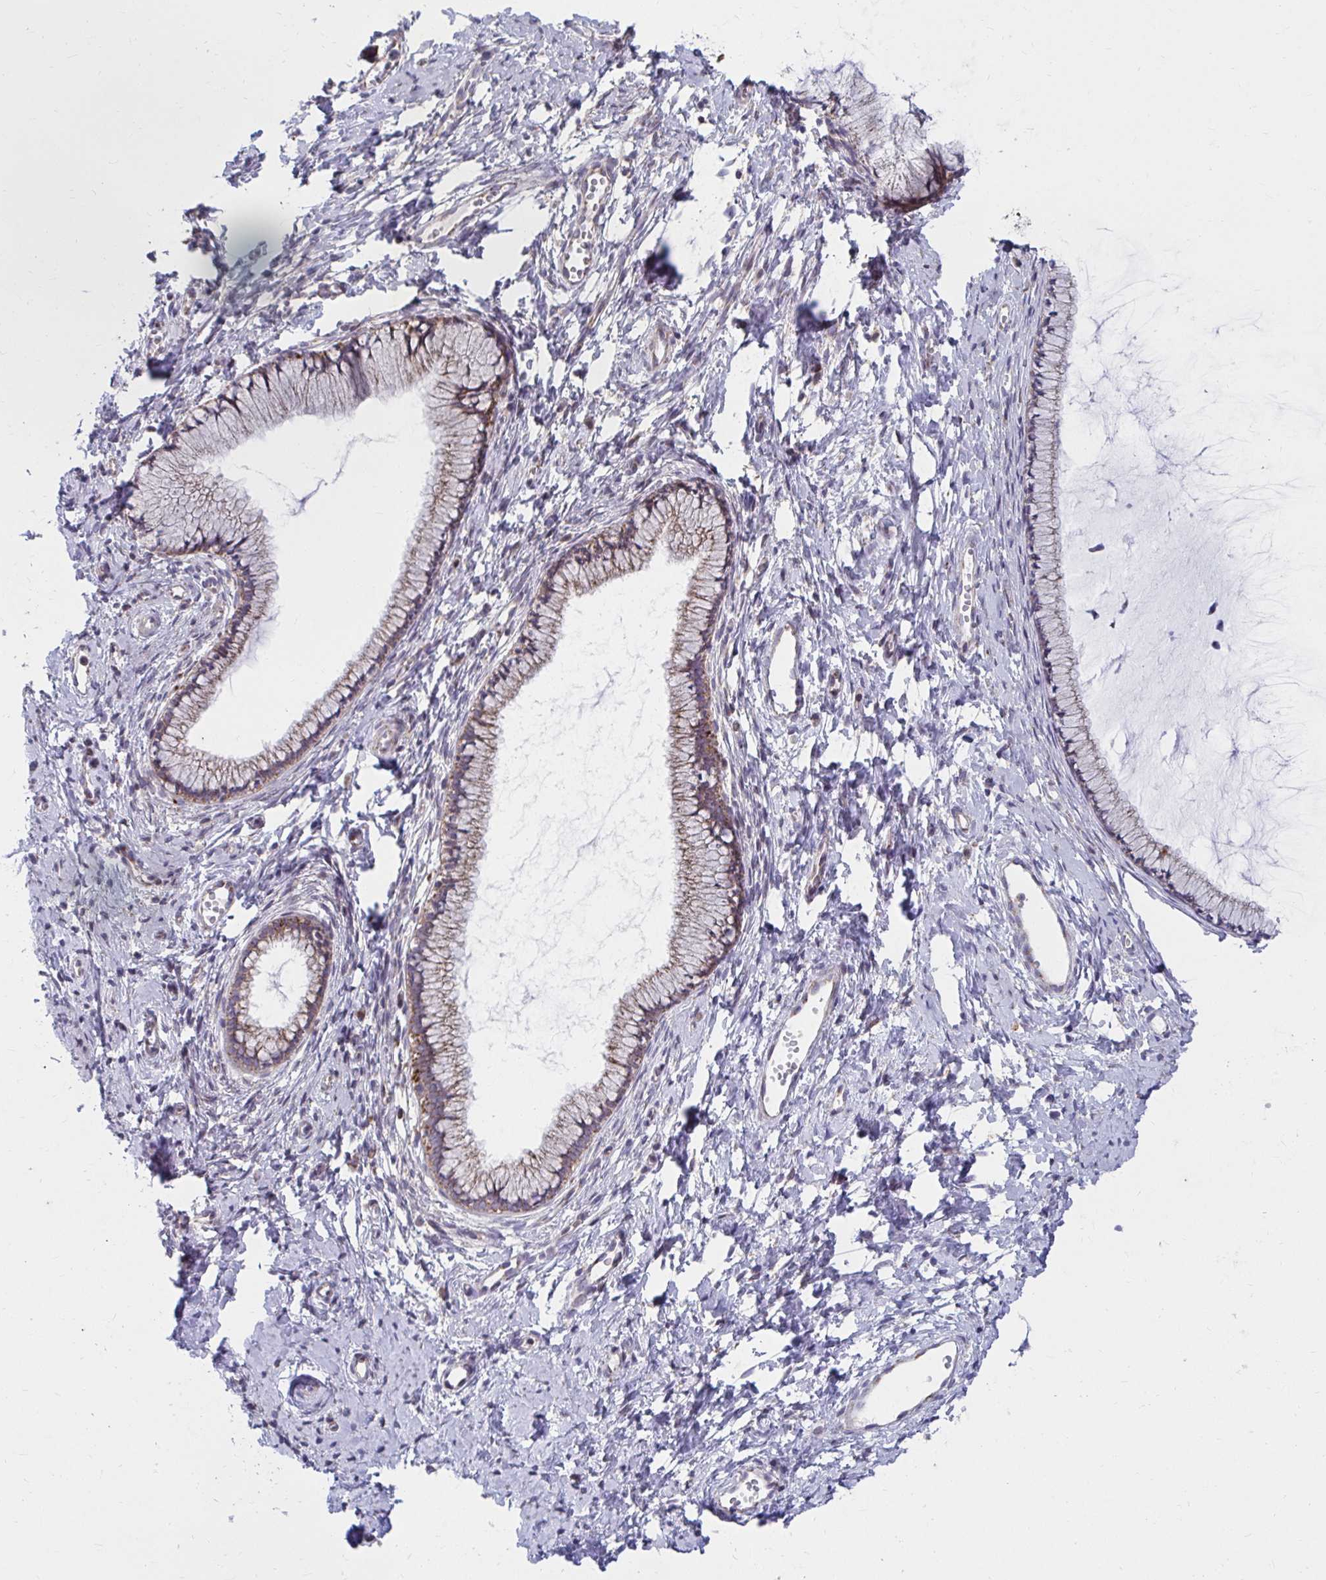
{"staining": {"intensity": "weak", "quantity": "25%-75%", "location": "cytoplasmic/membranous"}, "tissue": "cervix", "cell_type": "Glandular cells", "image_type": "normal", "snomed": [{"axis": "morphology", "description": "Normal tissue, NOS"}, {"axis": "topography", "description": "Cervix"}], "caption": "Immunohistochemistry (IHC) (DAB (3,3'-diaminobenzidine)) staining of normal human cervix displays weak cytoplasmic/membranous protein expression in approximately 25%-75% of glandular cells.", "gene": "EXOC5", "patient": {"sex": "female", "age": 40}}